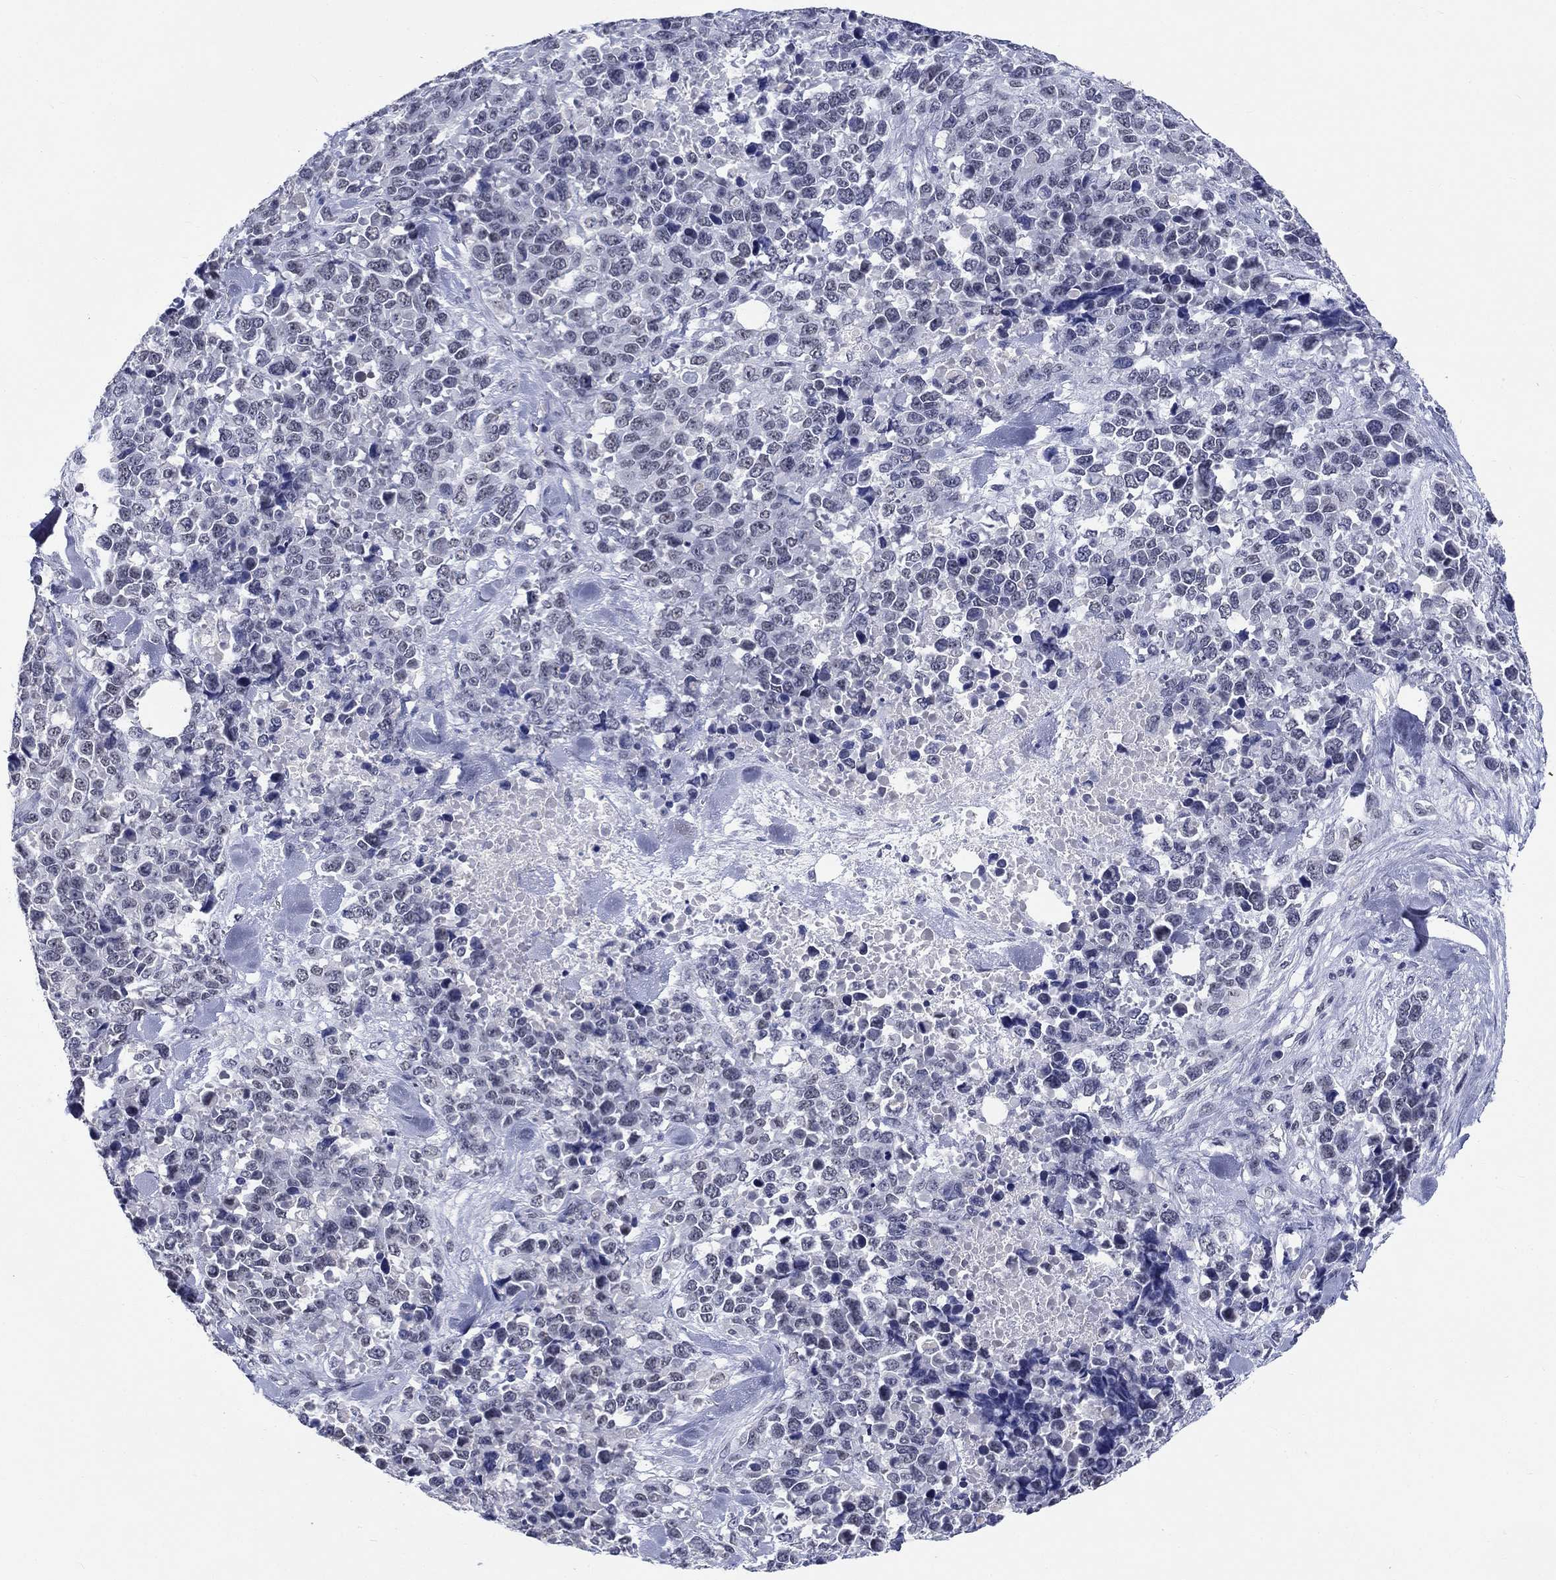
{"staining": {"intensity": "negative", "quantity": "none", "location": "none"}, "tissue": "melanoma", "cell_type": "Tumor cells", "image_type": "cancer", "snomed": [{"axis": "morphology", "description": "Malignant melanoma, Metastatic site"}, {"axis": "topography", "description": "Skin"}], "caption": "Melanoma stained for a protein using IHC shows no positivity tumor cells.", "gene": "GRIN1", "patient": {"sex": "male", "age": 84}}